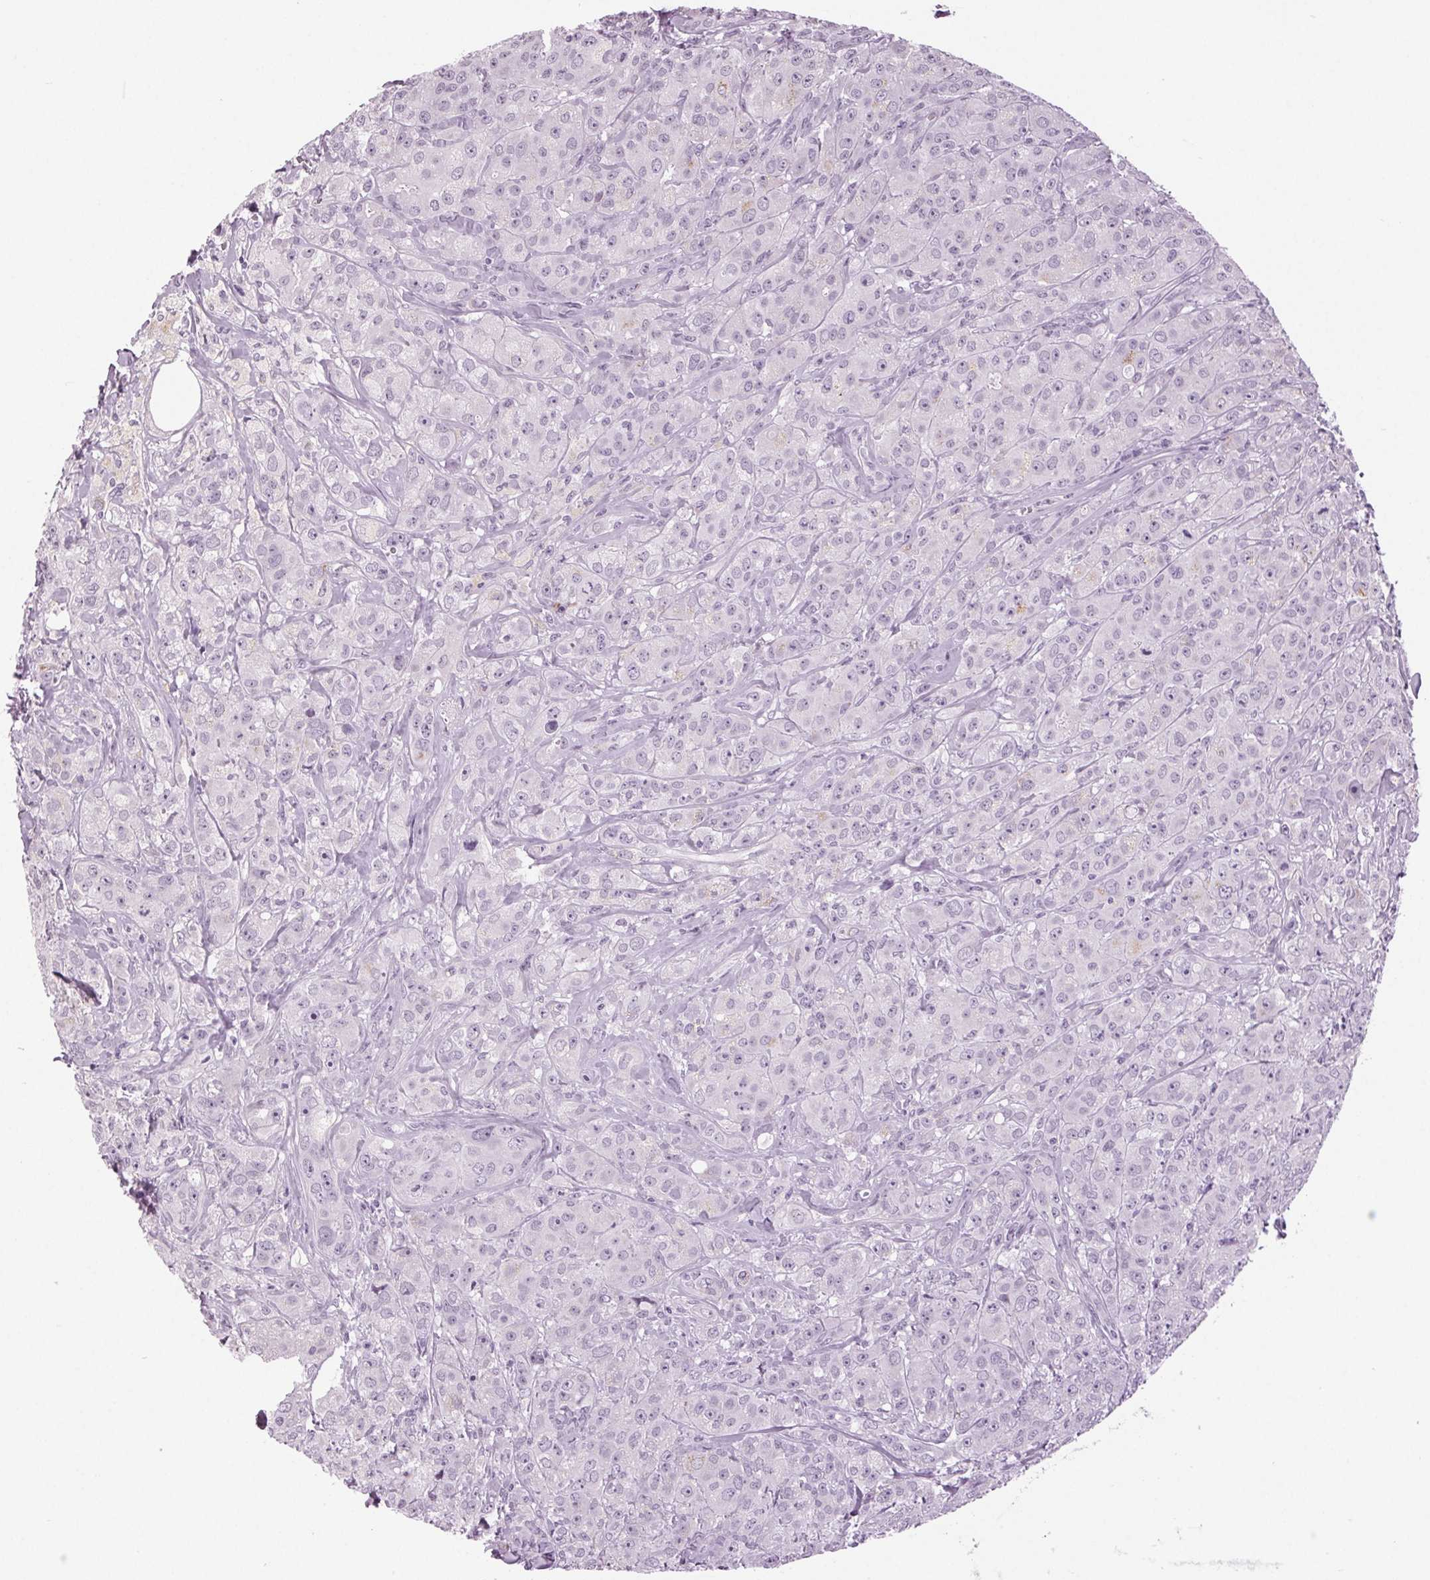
{"staining": {"intensity": "negative", "quantity": "none", "location": "none"}, "tissue": "breast cancer", "cell_type": "Tumor cells", "image_type": "cancer", "snomed": [{"axis": "morphology", "description": "Duct carcinoma"}, {"axis": "topography", "description": "Breast"}], "caption": "Histopathology image shows no protein staining in tumor cells of invasive ductal carcinoma (breast) tissue.", "gene": "DNAH12", "patient": {"sex": "female", "age": 43}}